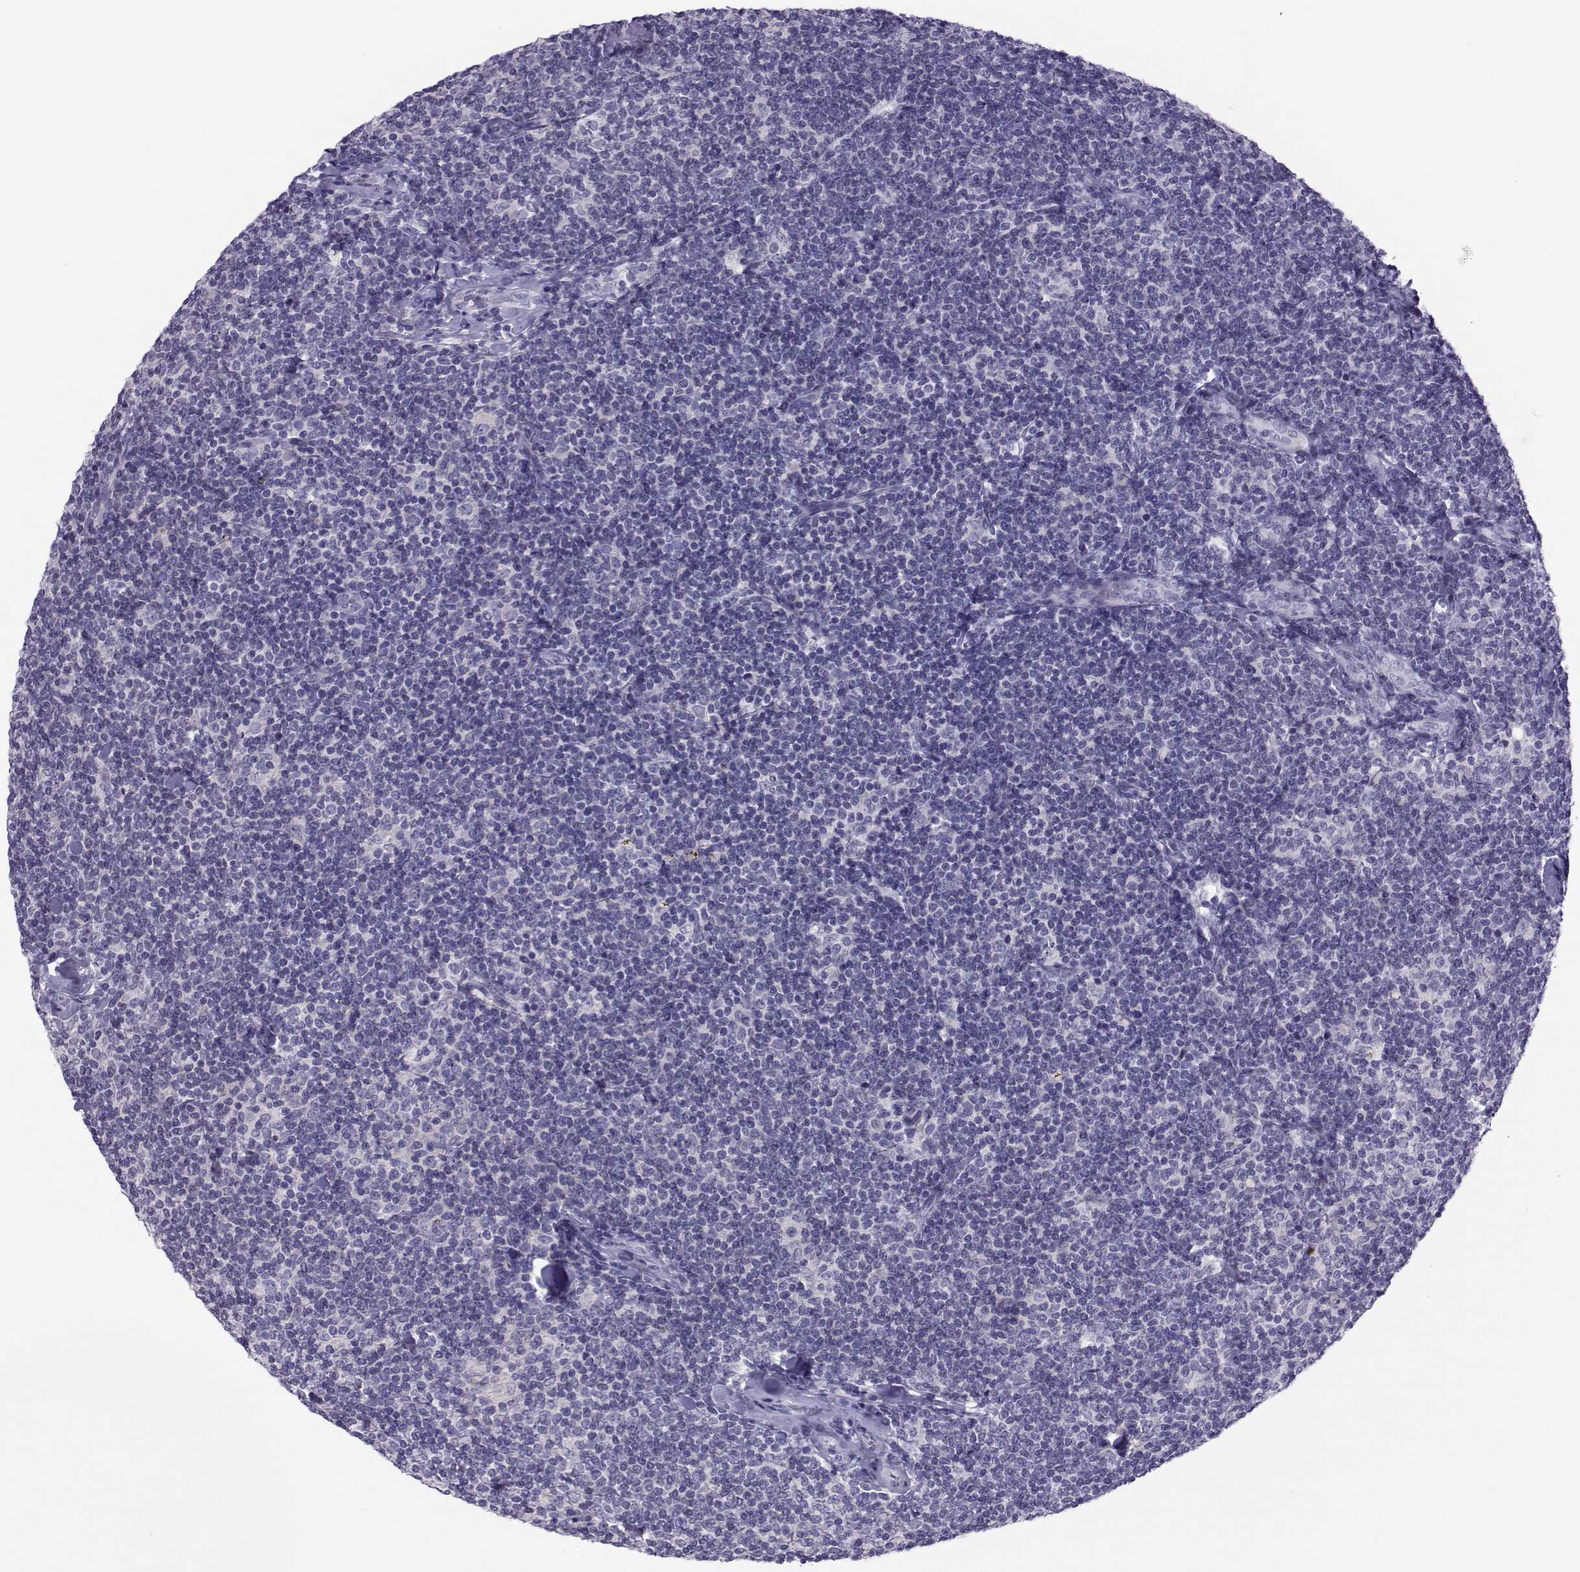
{"staining": {"intensity": "negative", "quantity": "none", "location": "none"}, "tissue": "lymphoma", "cell_type": "Tumor cells", "image_type": "cancer", "snomed": [{"axis": "morphology", "description": "Malignant lymphoma, non-Hodgkin's type, Low grade"}, {"axis": "topography", "description": "Lymph node"}], "caption": "Photomicrograph shows no significant protein positivity in tumor cells of malignant lymphoma, non-Hodgkin's type (low-grade).", "gene": "TRPM7", "patient": {"sex": "female", "age": 56}}